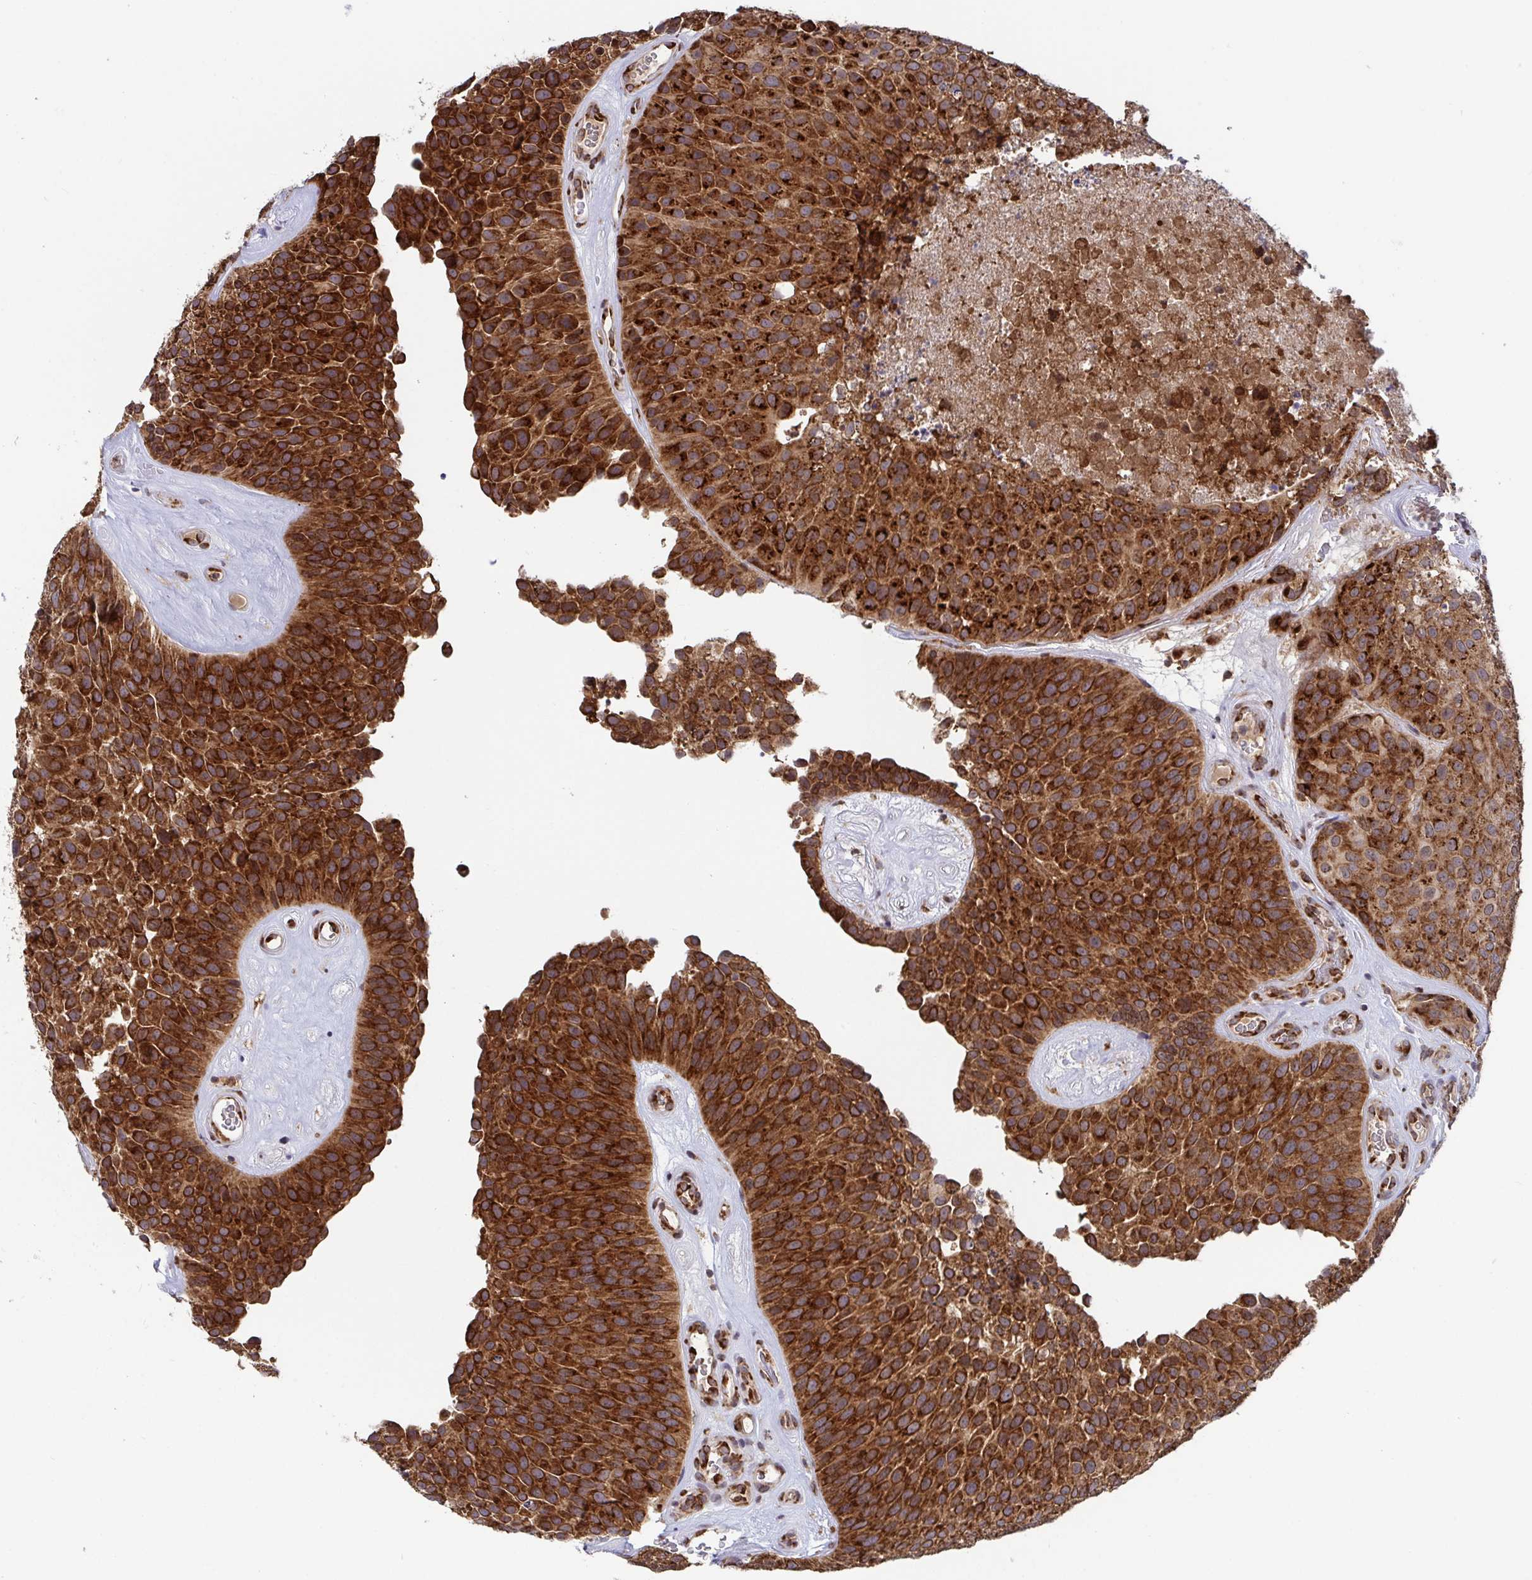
{"staining": {"intensity": "strong", "quantity": ">75%", "location": "cytoplasmic/membranous"}, "tissue": "urothelial cancer", "cell_type": "Tumor cells", "image_type": "cancer", "snomed": [{"axis": "morphology", "description": "Urothelial carcinoma, Low grade"}, {"axis": "topography", "description": "Urinary bladder"}], "caption": "Urothelial cancer stained with IHC displays strong cytoplasmic/membranous staining in about >75% of tumor cells.", "gene": "ATP5MJ", "patient": {"sex": "male", "age": 76}}